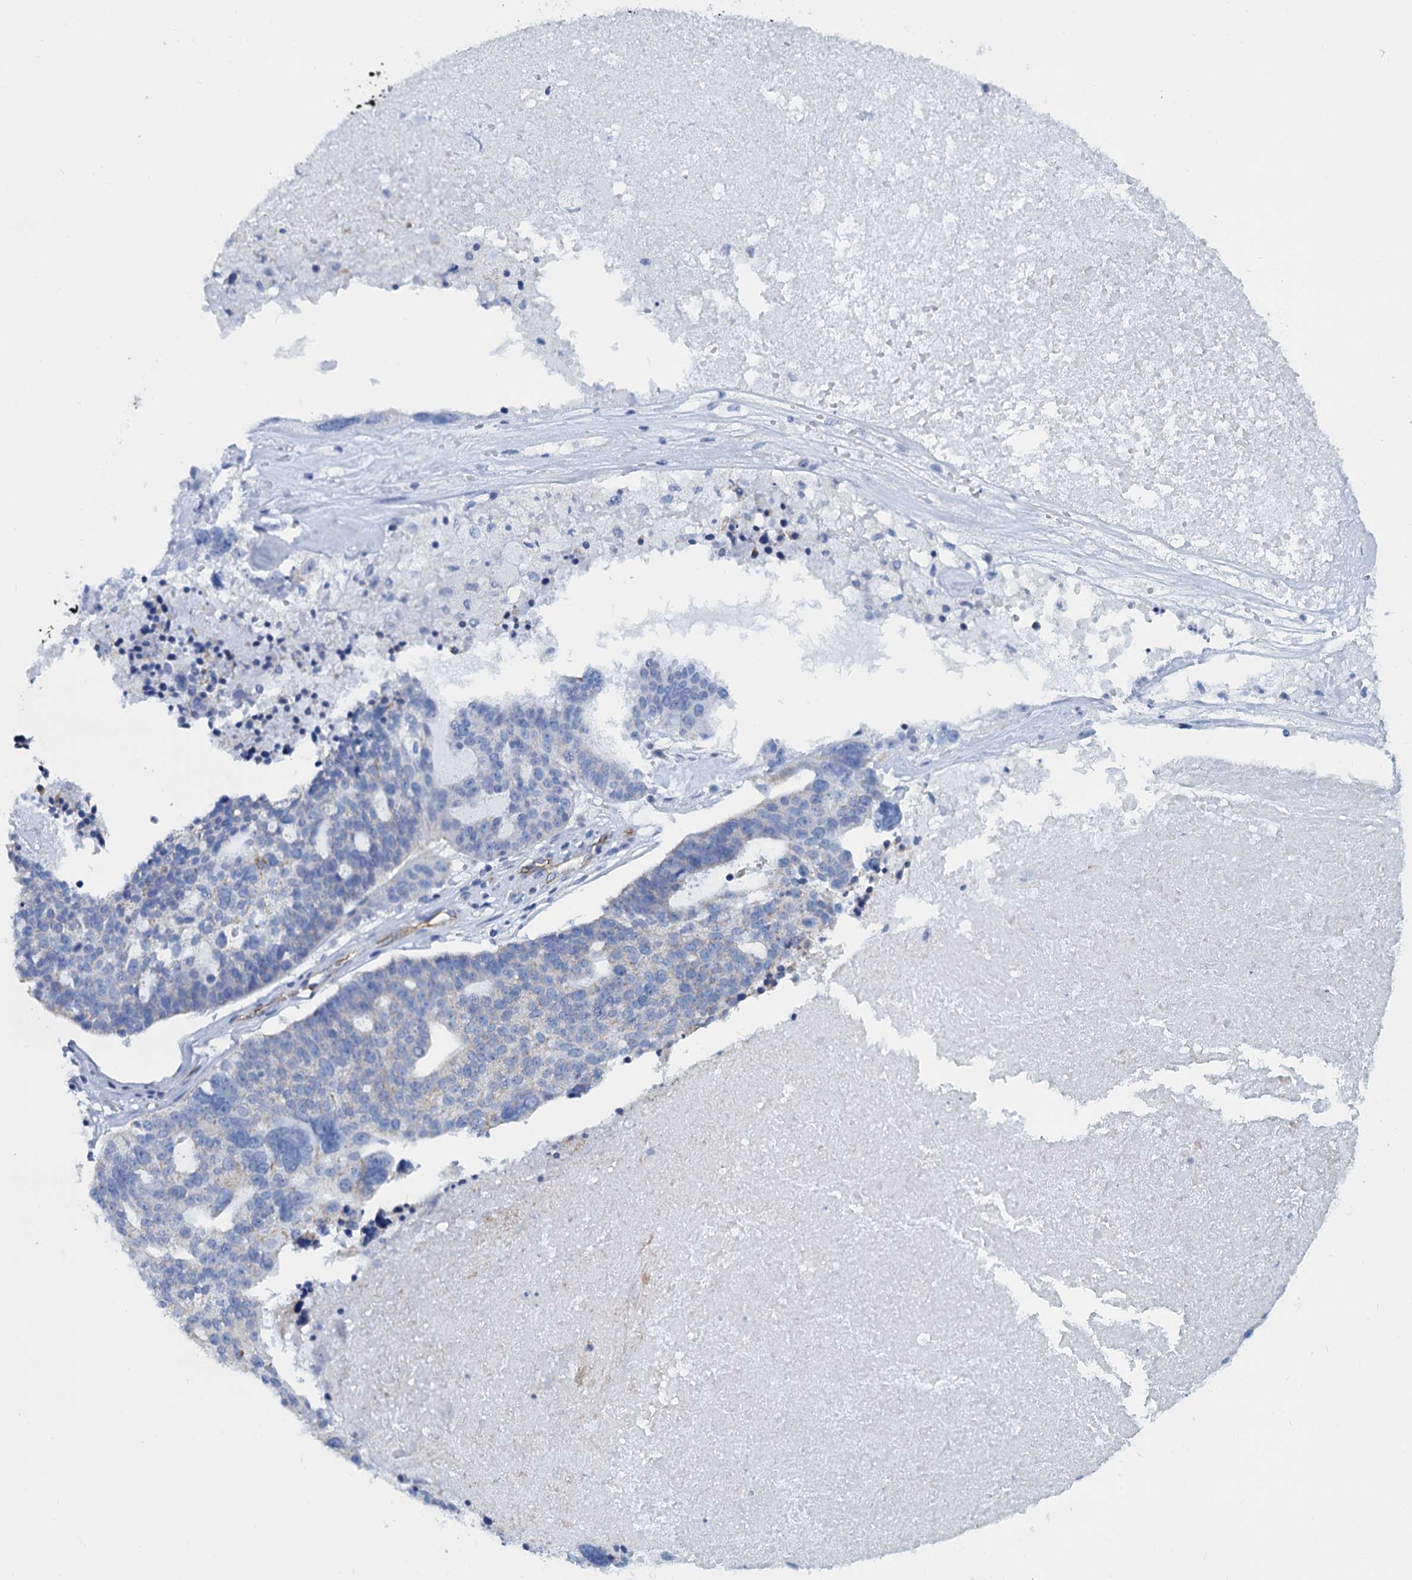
{"staining": {"intensity": "negative", "quantity": "none", "location": "none"}, "tissue": "ovarian cancer", "cell_type": "Tumor cells", "image_type": "cancer", "snomed": [{"axis": "morphology", "description": "Cystadenocarcinoma, serous, NOS"}, {"axis": "topography", "description": "Ovary"}], "caption": "Human serous cystadenocarcinoma (ovarian) stained for a protein using immunohistochemistry (IHC) exhibits no expression in tumor cells.", "gene": "SLC1A3", "patient": {"sex": "female", "age": 59}}